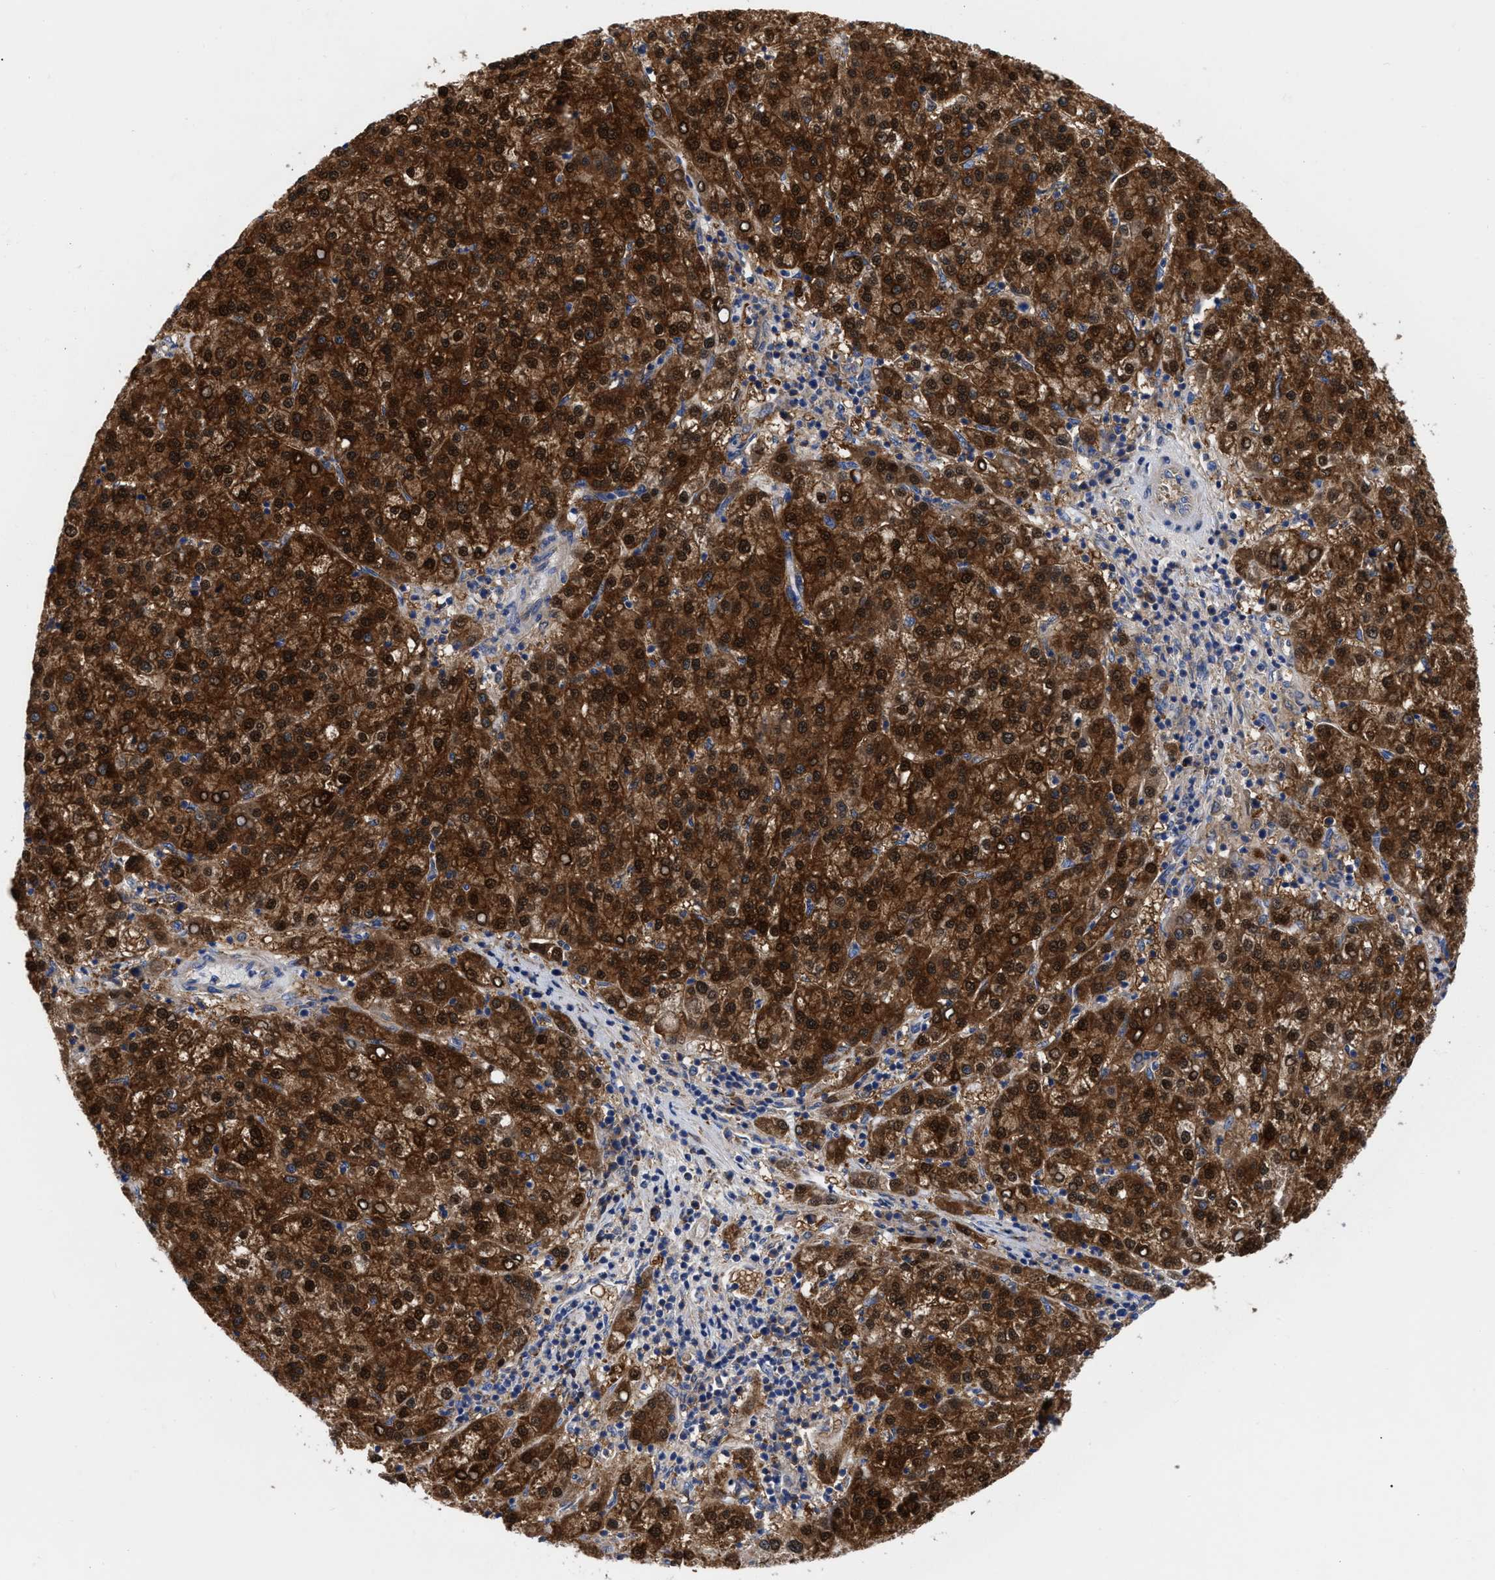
{"staining": {"intensity": "strong", "quantity": ">75%", "location": "cytoplasmic/membranous,nuclear"}, "tissue": "liver cancer", "cell_type": "Tumor cells", "image_type": "cancer", "snomed": [{"axis": "morphology", "description": "Carcinoma, Hepatocellular, NOS"}, {"axis": "topography", "description": "Liver"}], "caption": "Hepatocellular carcinoma (liver) stained for a protein demonstrates strong cytoplasmic/membranous and nuclear positivity in tumor cells.", "gene": "RBKS", "patient": {"sex": "female", "age": 58}}